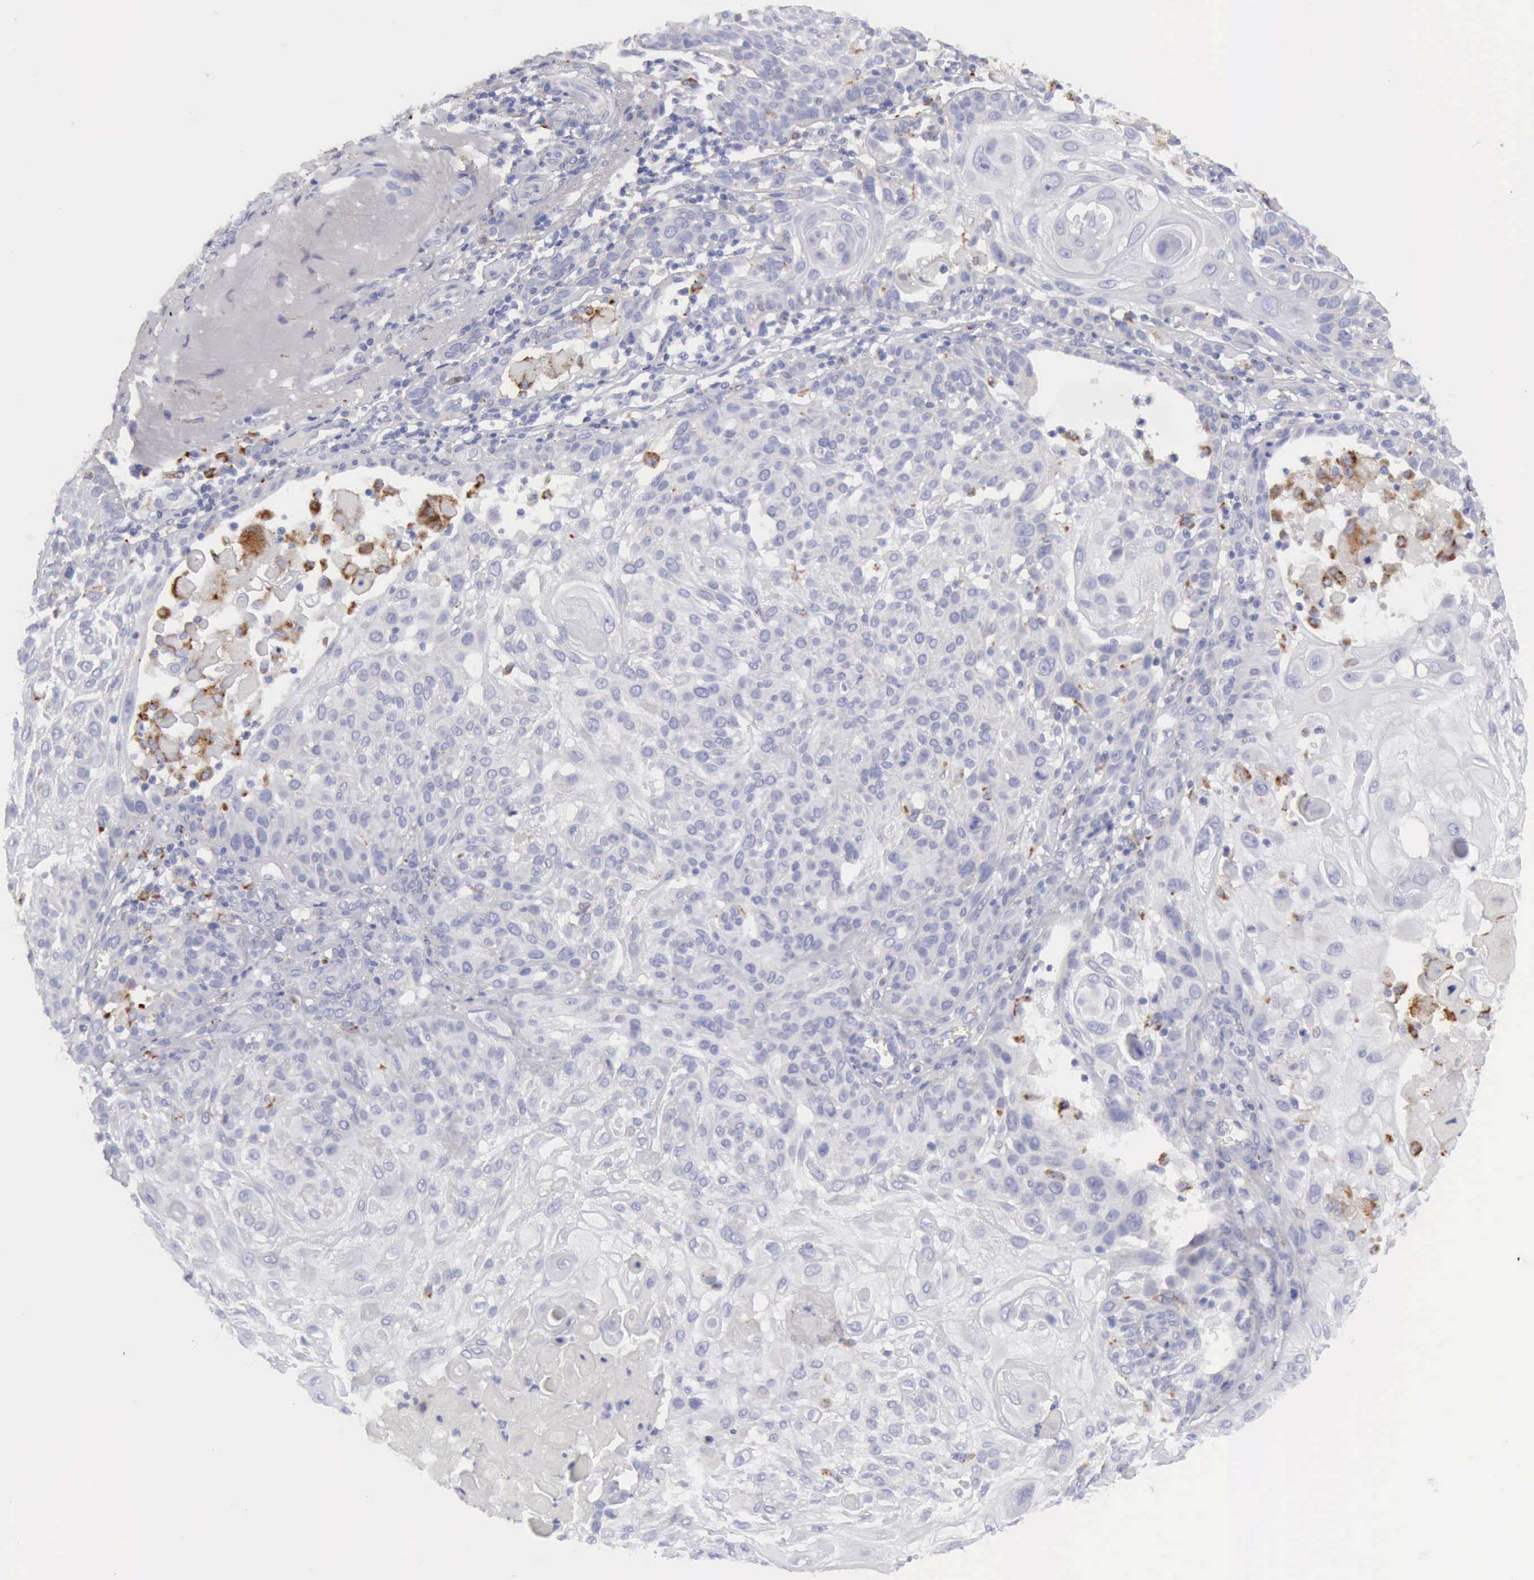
{"staining": {"intensity": "negative", "quantity": "none", "location": "none"}, "tissue": "skin cancer", "cell_type": "Tumor cells", "image_type": "cancer", "snomed": [{"axis": "morphology", "description": "Squamous cell carcinoma, NOS"}, {"axis": "topography", "description": "Skin"}], "caption": "Immunohistochemistry (IHC) of skin cancer (squamous cell carcinoma) displays no staining in tumor cells.", "gene": "CTSS", "patient": {"sex": "female", "age": 89}}